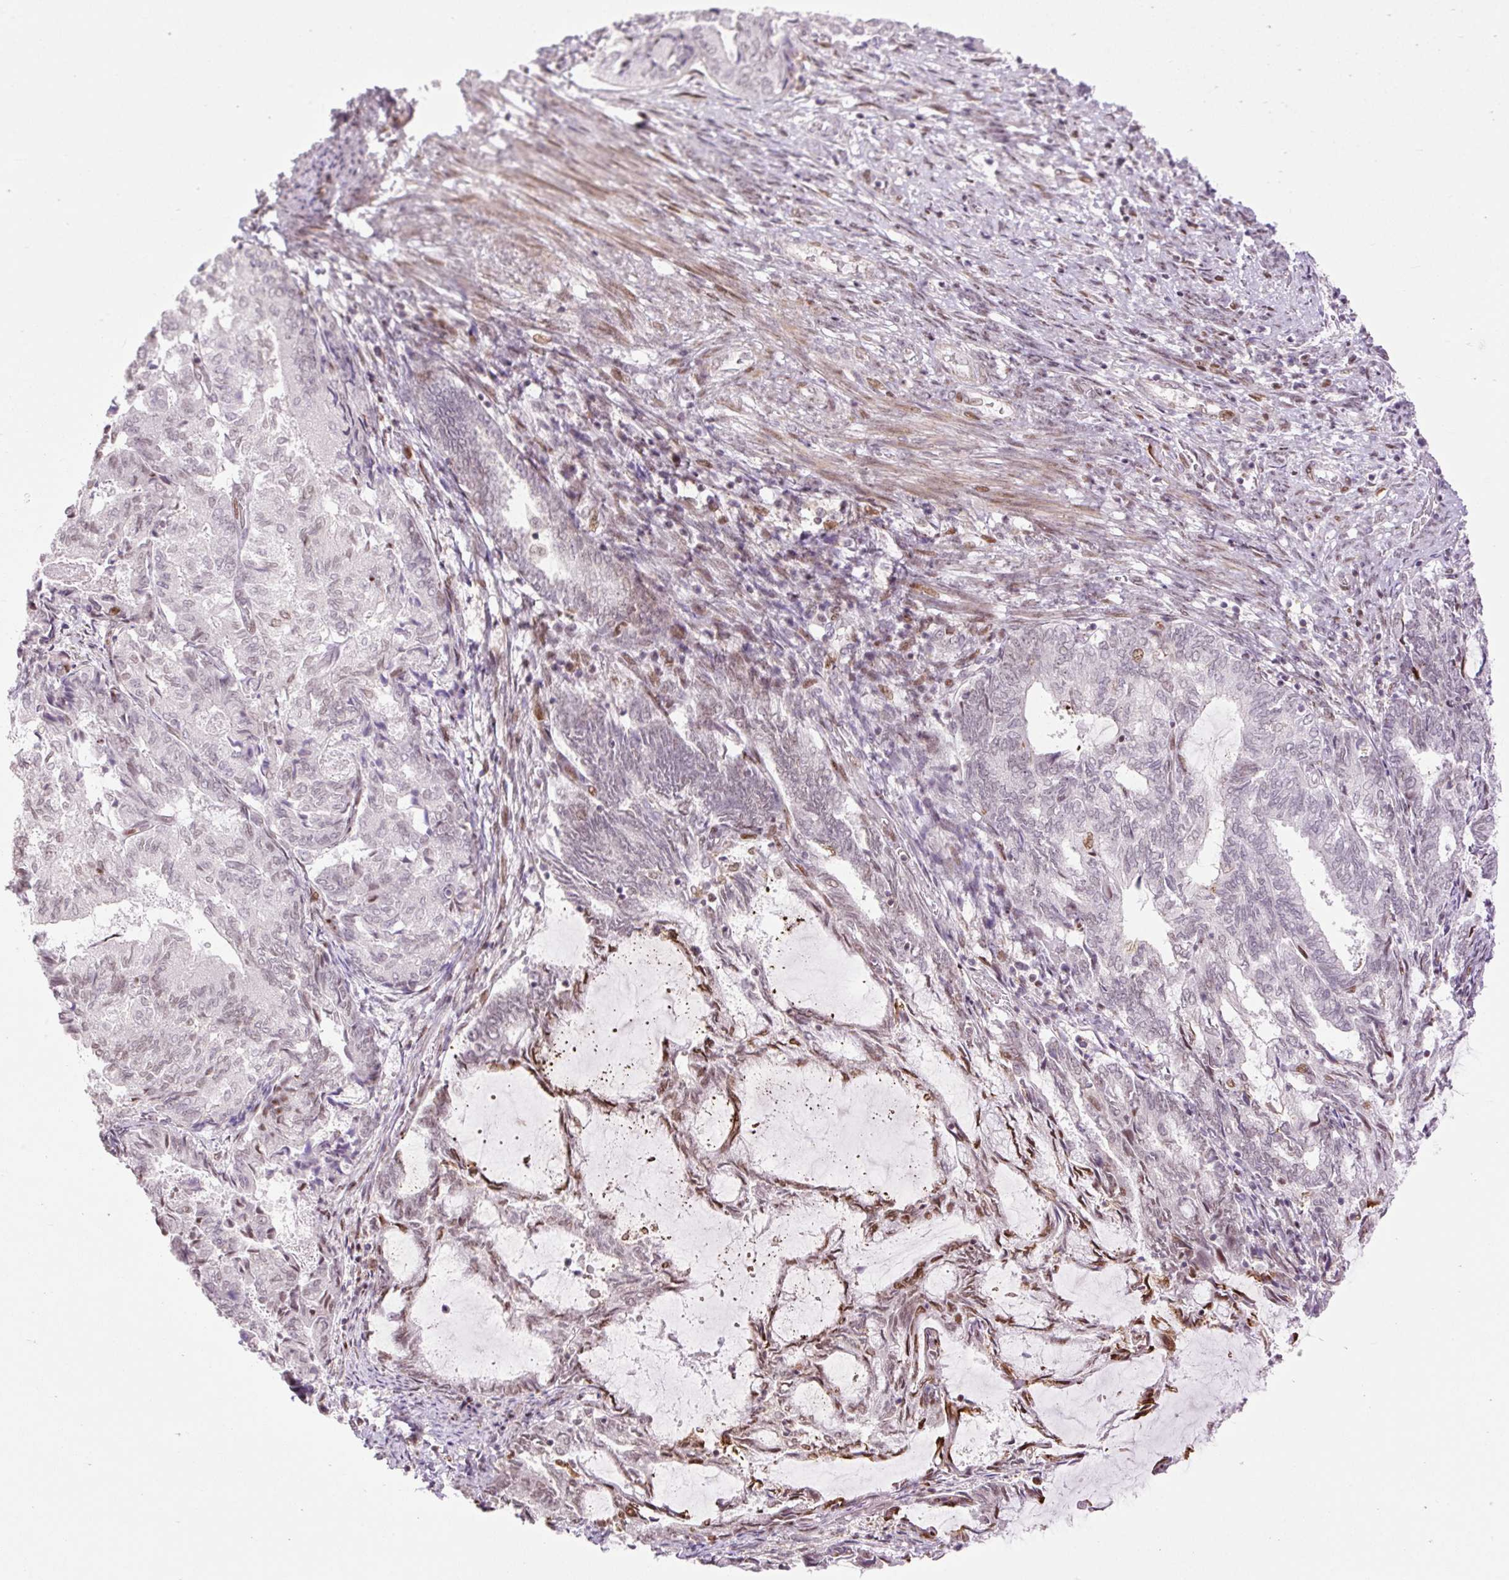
{"staining": {"intensity": "moderate", "quantity": "<25%", "location": "nuclear"}, "tissue": "endometrial cancer", "cell_type": "Tumor cells", "image_type": "cancer", "snomed": [{"axis": "morphology", "description": "Adenocarcinoma, NOS"}, {"axis": "topography", "description": "Endometrium"}], "caption": "Moderate nuclear protein positivity is identified in approximately <25% of tumor cells in endometrial adenocarcinoma.", "gene": "RIPPLY3", "patient": {"sex": "female", "age": 80}}